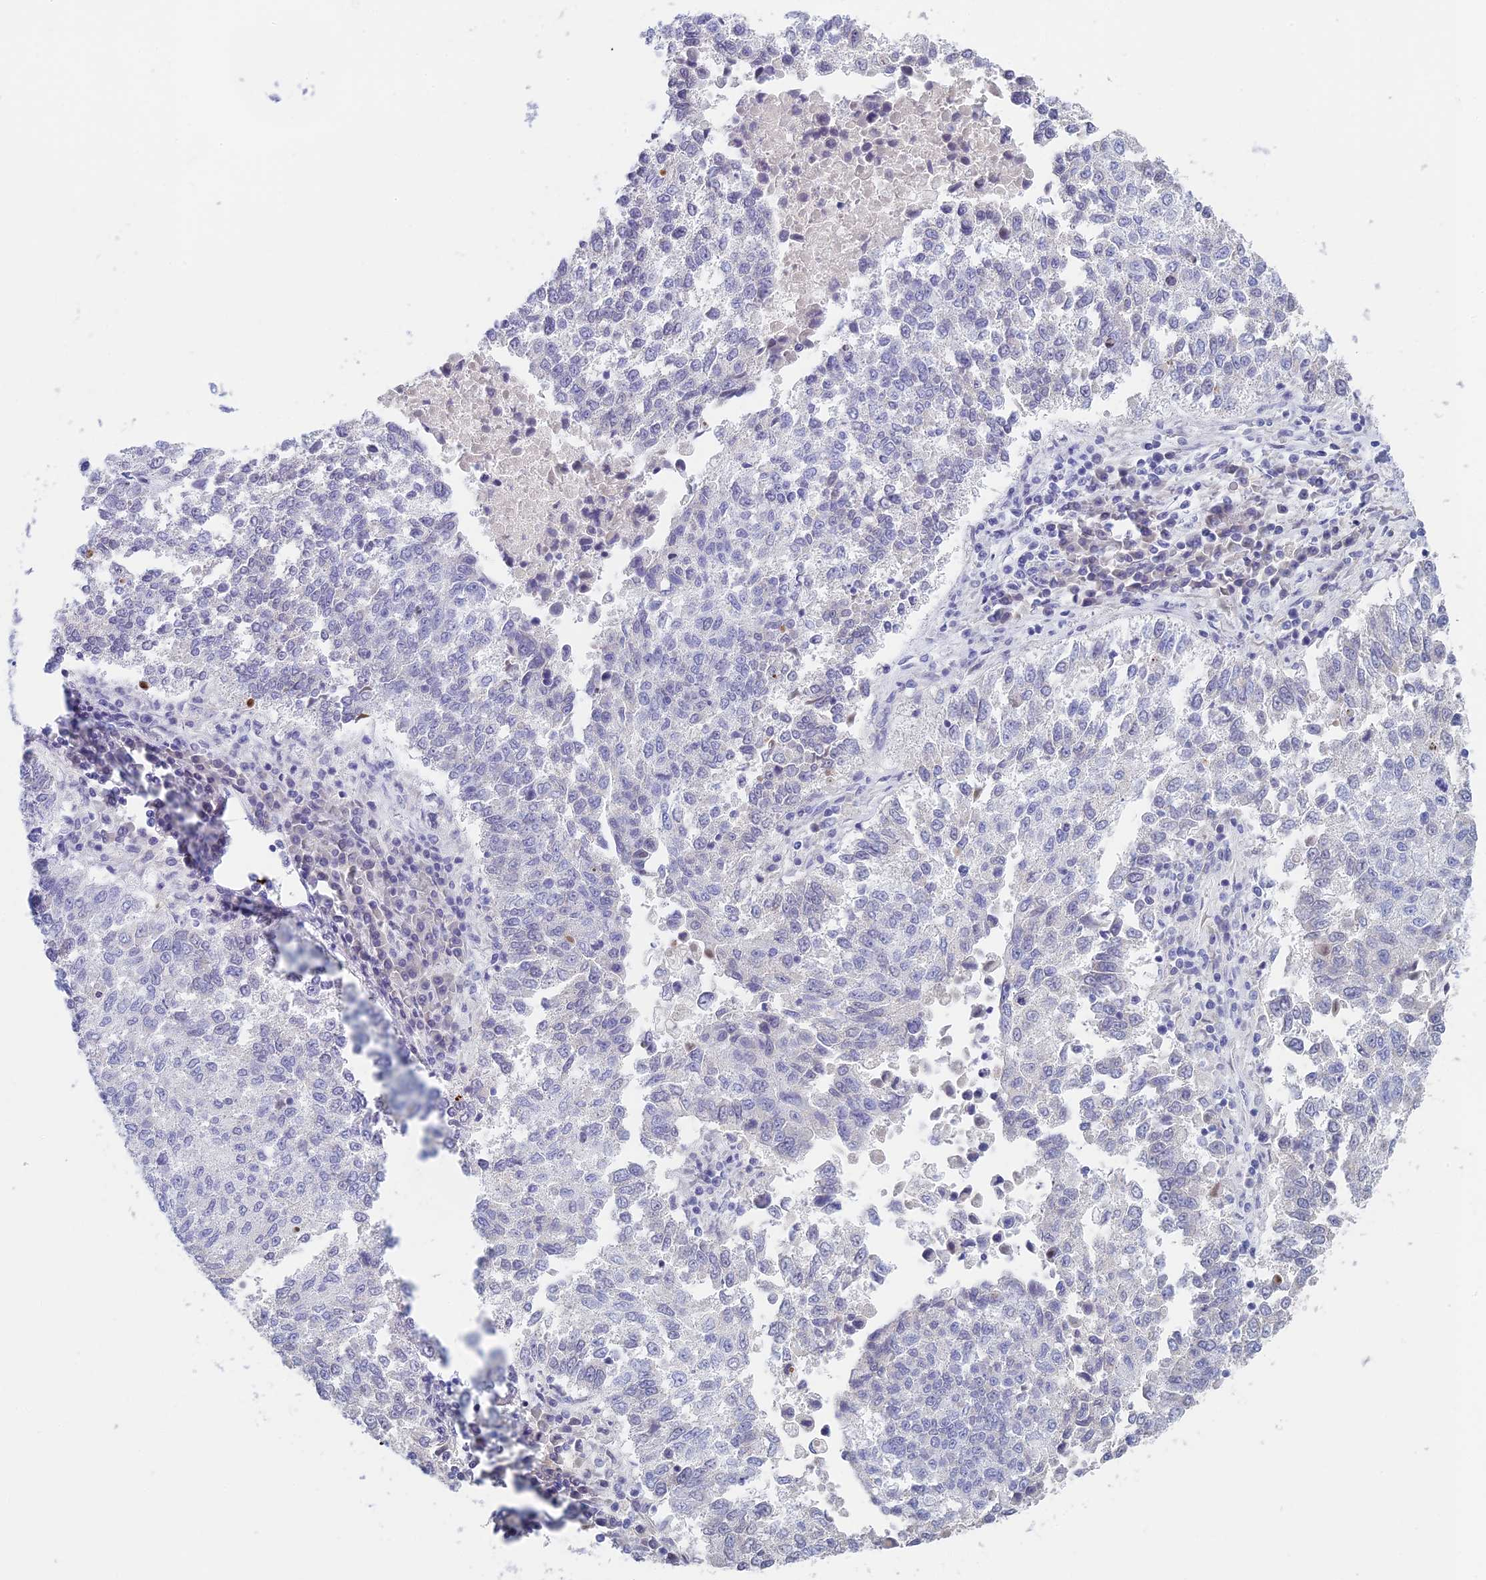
{"staining": {"intensity": "negative", "quantity": "none", "location": "none"}, "tissue": "lung cancer", "cell_type": "Tumor cells", "image_type": "cancer", "snomed": [{"axis": "morphology", "description": "Squamous cell carcinoma, NOS"}, {"axis": "topography", "description": "Lung"}], "caption": "There is no significant positivity in tumor cells of lung cancer. The staining was performed using DAB (3,3'-diaminobenzidine) to visualize the protein expression in brown, while the nuclei were stained in blue with hematoxylin (Magnification: 20x).", "gene": "REXO5", "patient": {"sex": "male", "age": 73}}